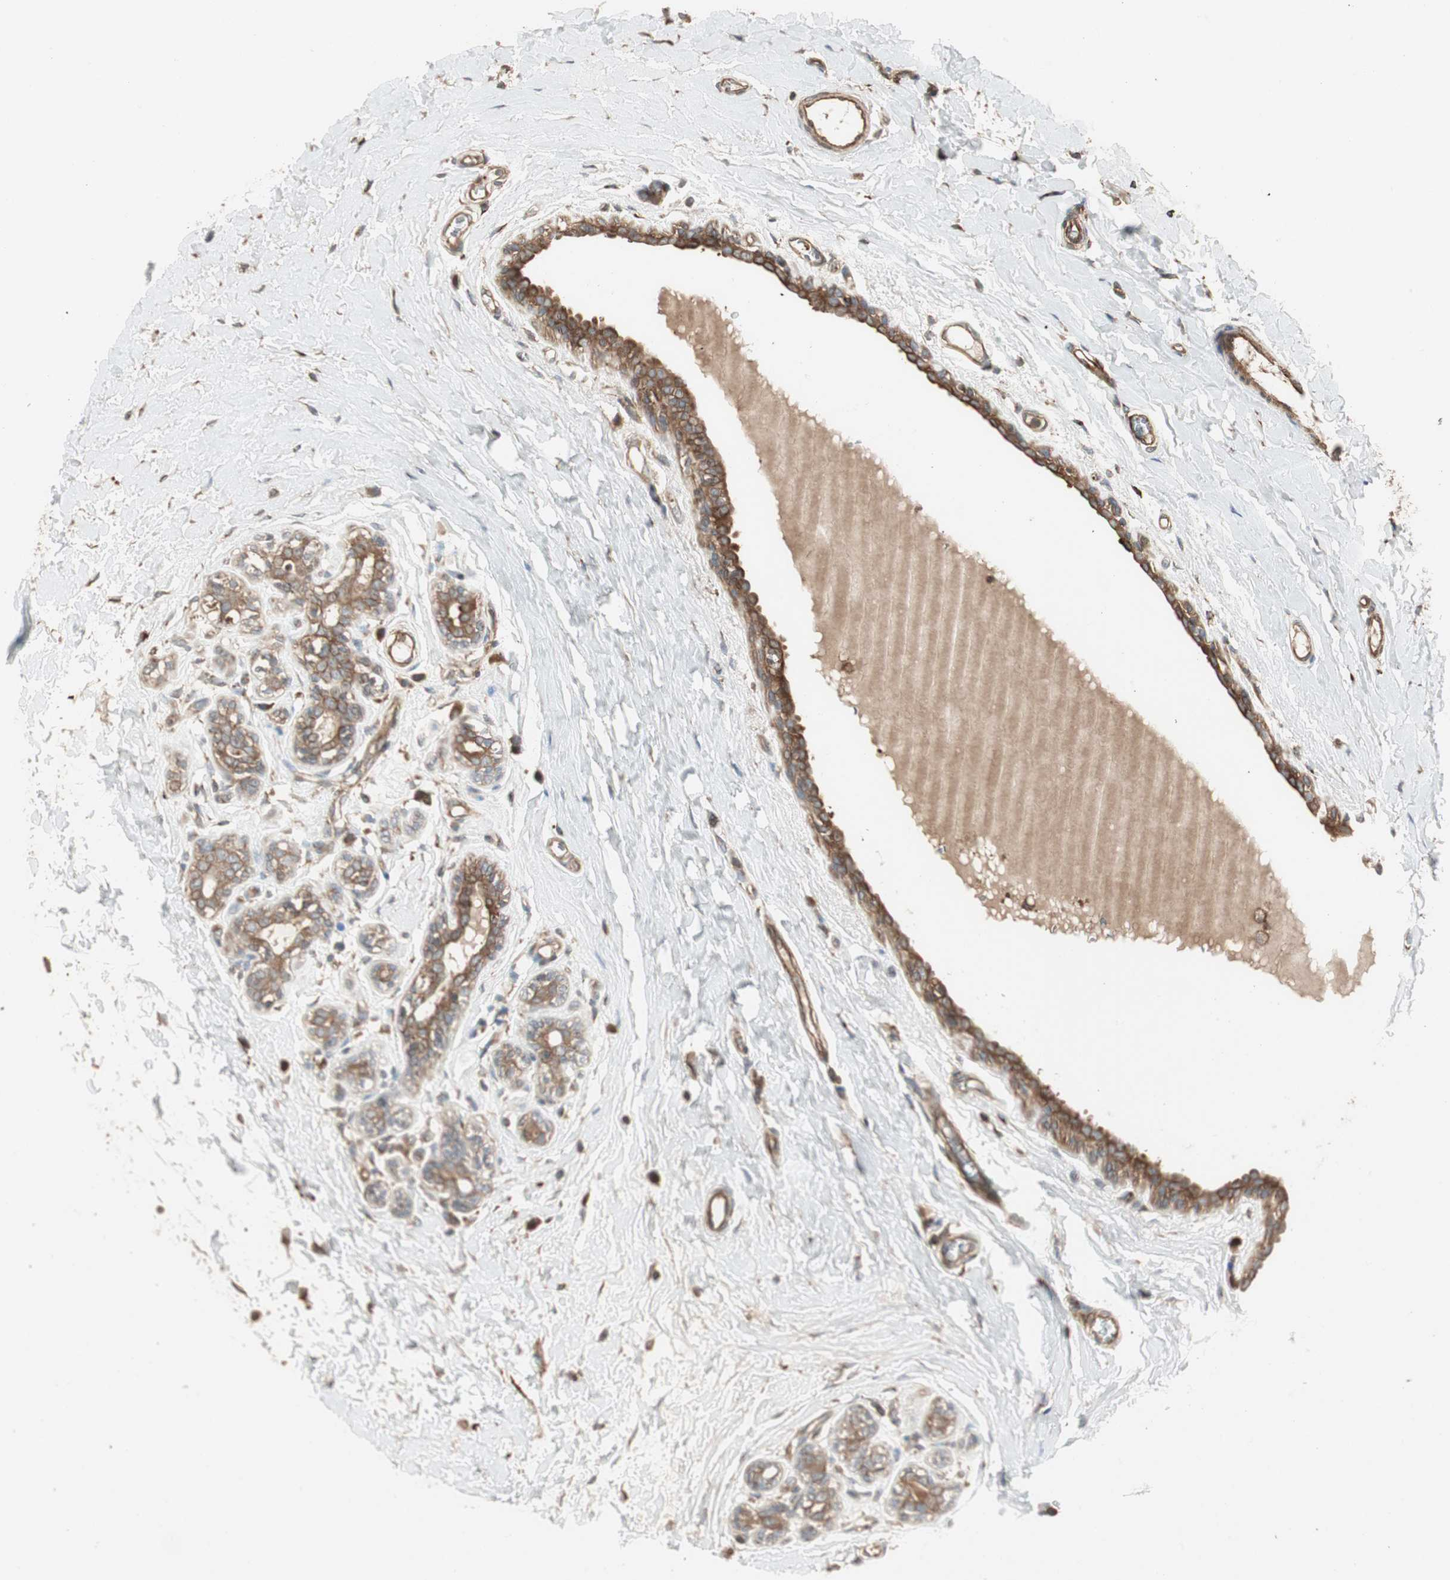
{"staining": {"intensity": "moderate", "quantity": ">75%", "location": "cytoplasmic/membranous"}, "tissue": "breast cancer", "cell_type": "Tumor cells", "image_type": "cancer", "snomed": [{"axis": "morphology", "description": "Normal tissue, NOS"}, {"axis": "morphology", "description": "Duct carcinoma"}, {"axis": "topography", "description": "Breast"}], "caption": "Intraductal carcinoma (breast) stained with immunohistochemistry displays moderate cytoplasmic/membranous expression in approximately >75% of tumor cells.", "gene": "PRKG1", "patient": {"sex": "female", "age": 40}}